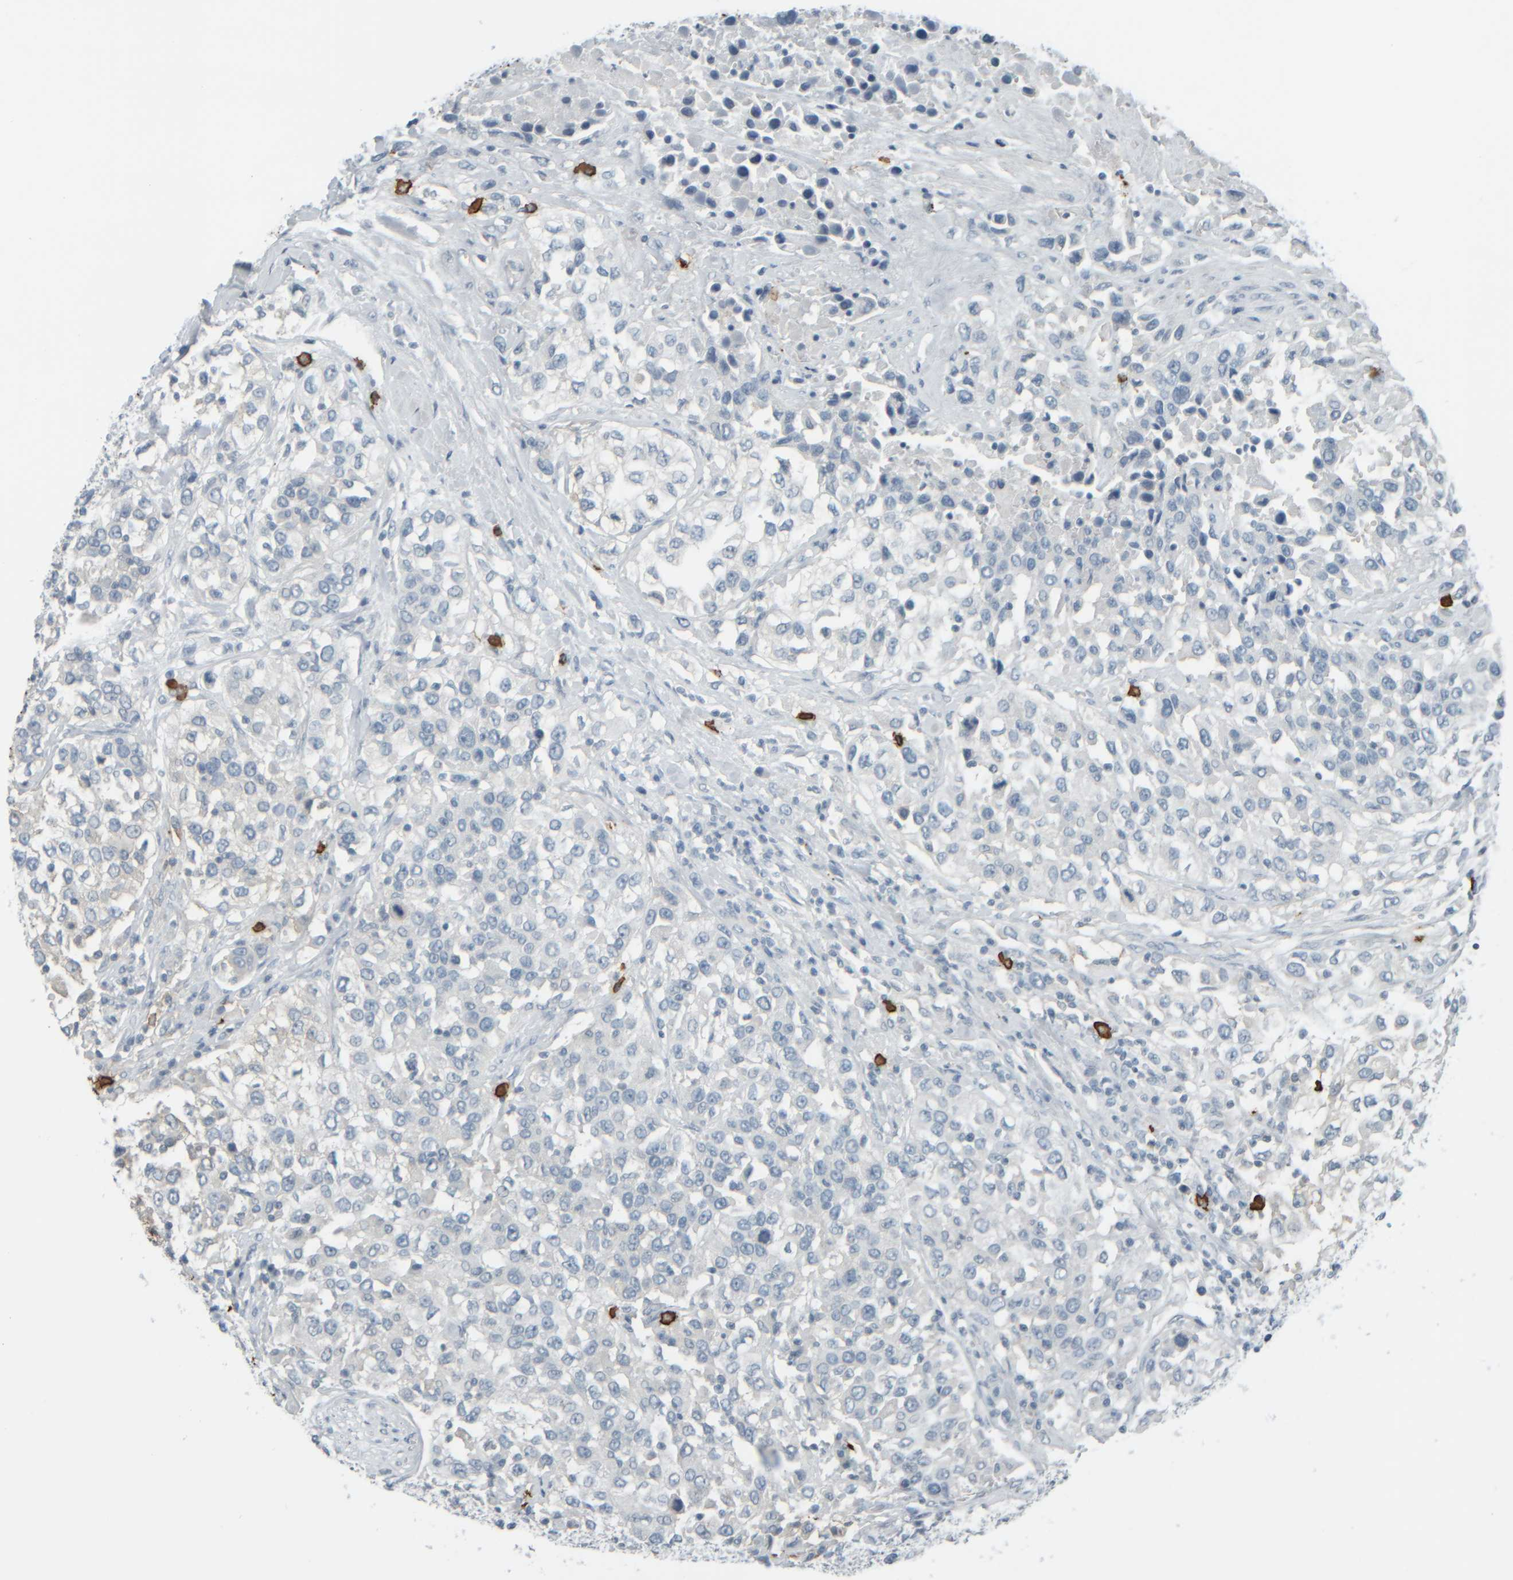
{"staining": {"intensity": "negative", "quantity": "none", "location": "none"}, "tissue": "urothelial cancer", "cell_type": "Tumor cells", "image_type": "cancer", "snomed": [{"axis": "morphology", "description": "Urothelial carcinoma, High grade"}, {"axis": "topography", "description": "Urinary bladder"}], "caption": "Immunohistochemical staining of human urothelial cancer displays no significant expression in tumor cells. Nuclei are stained in blue.", "gene": "TPSAB1", "patient": {"sex": "female", "age": 80}}